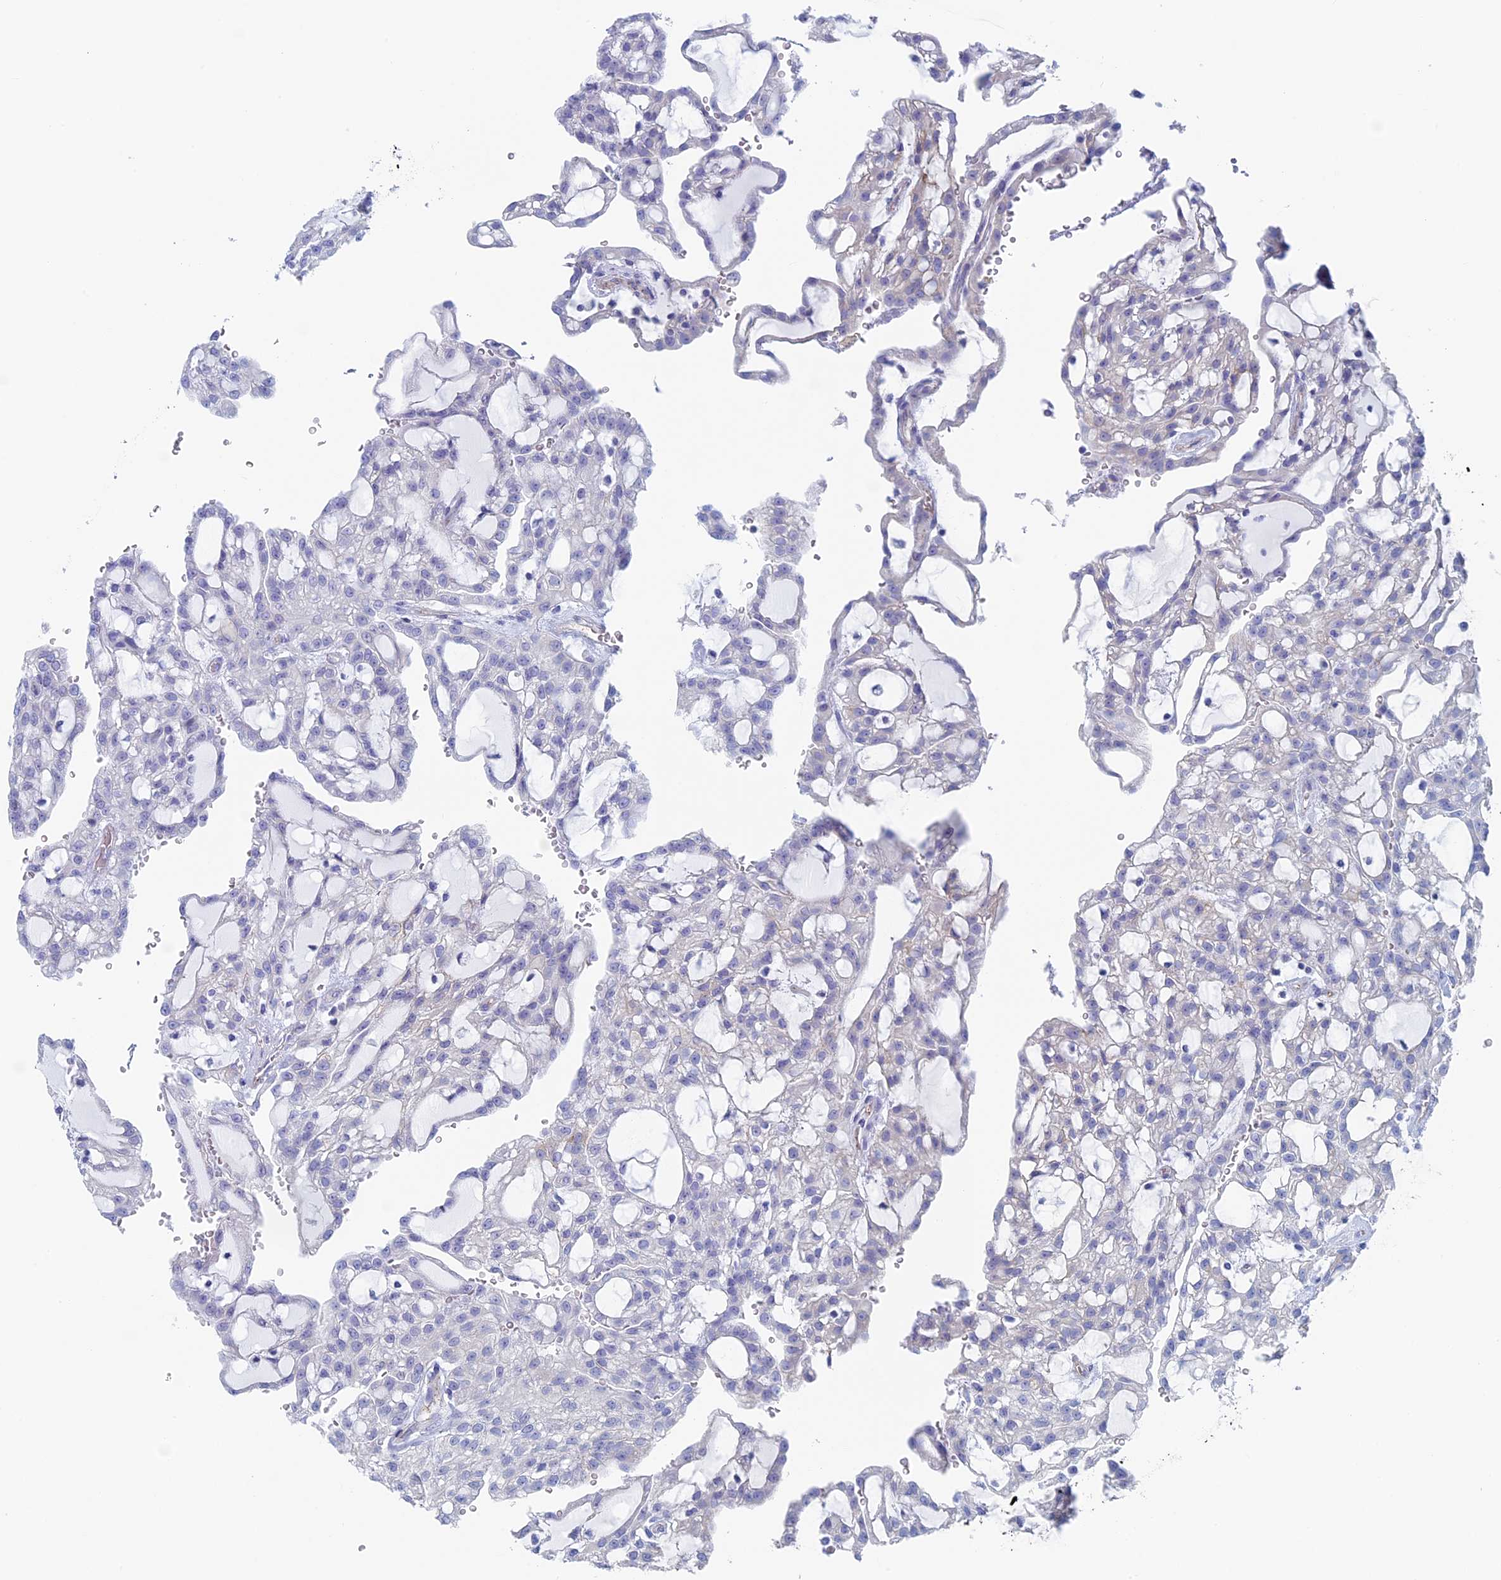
{"staining": {"intensity": "negative", "quantity": "none", "location": "none"}, "tissue": "renal cancer", "cell_type": "Tumor cells", "image_type": "cancer", "snomed": [{"axis": "morphology", "description": "Adenocarcinoma, NOS"}, {"axis": "topography", "description": "Kidney"}], "caption": "A high-resolution image shows IHC staining of renal adenocarcinoma, which demonstrates no significant positivity in tumor cells. (Stains: DAB (3,3'-diaminobenzidine) IHC with hematoxylin counter stain, Microscopy: brightfield microscopy at high magnification).", "gene": "MAGEB6", "patient": {"sex": "male", "age": 63}}